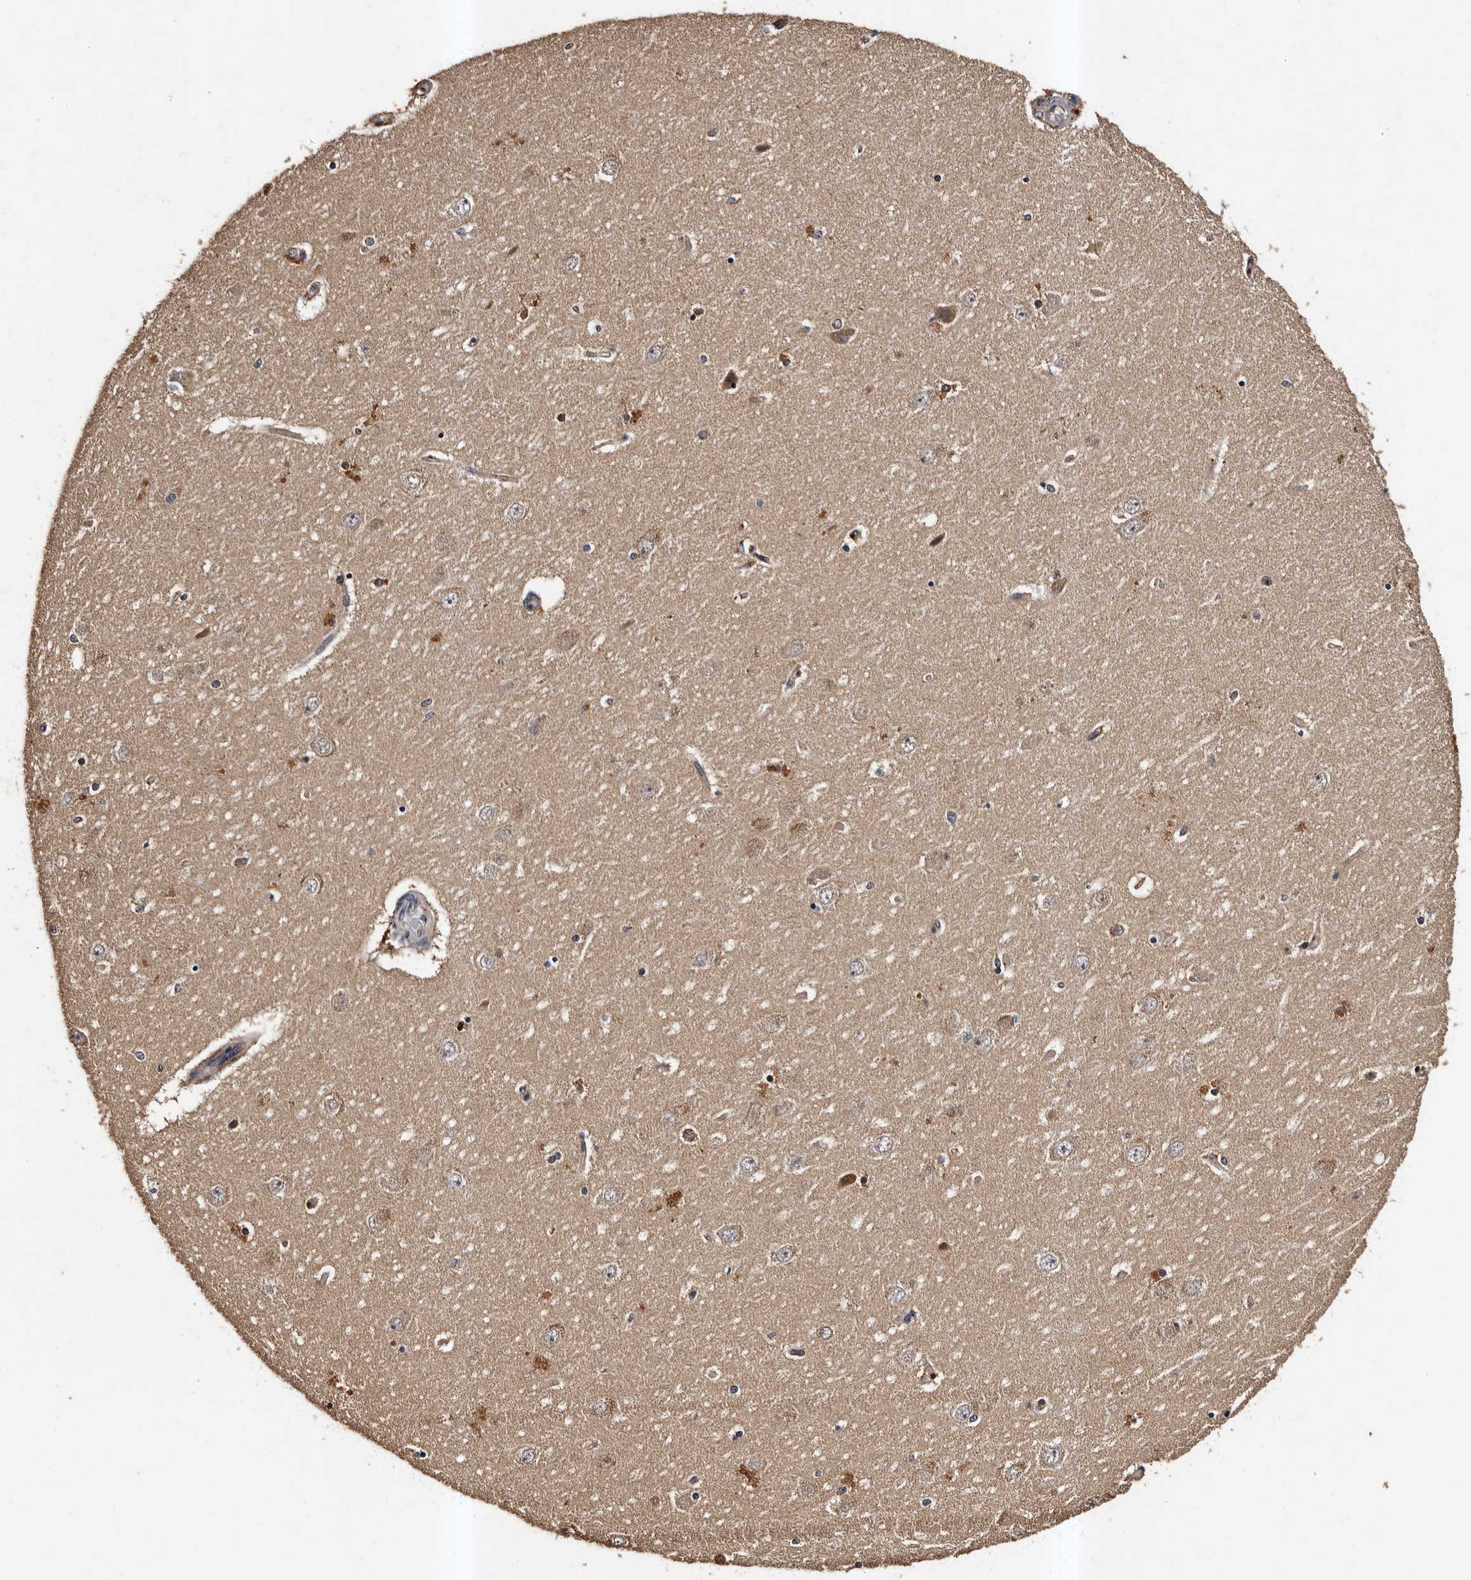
{"staining": {"intensity": "moderate", "quantity": "25%-75%", "location": "cytoplasmic/membranous"}, "tissue": "hippocampus", "cell_type": "Glial cells", "image_type": "normal", "snomed": [{"axis": "morphology", "description": "Normal tissue, NOS"}, {"axis": "topography", "description": "Hippocampus"}], "caption": "A brown stain shows moderate cytoplasmic/membranous staining of a protein in glial cells of benign hippocampus. The staining was performed using DAB, with brown indicating positive protein expression. Nuclei are stained blue with hematoxylin.", "gene": "ADCK5", "patient": {"sex": "female", "age": 54}}